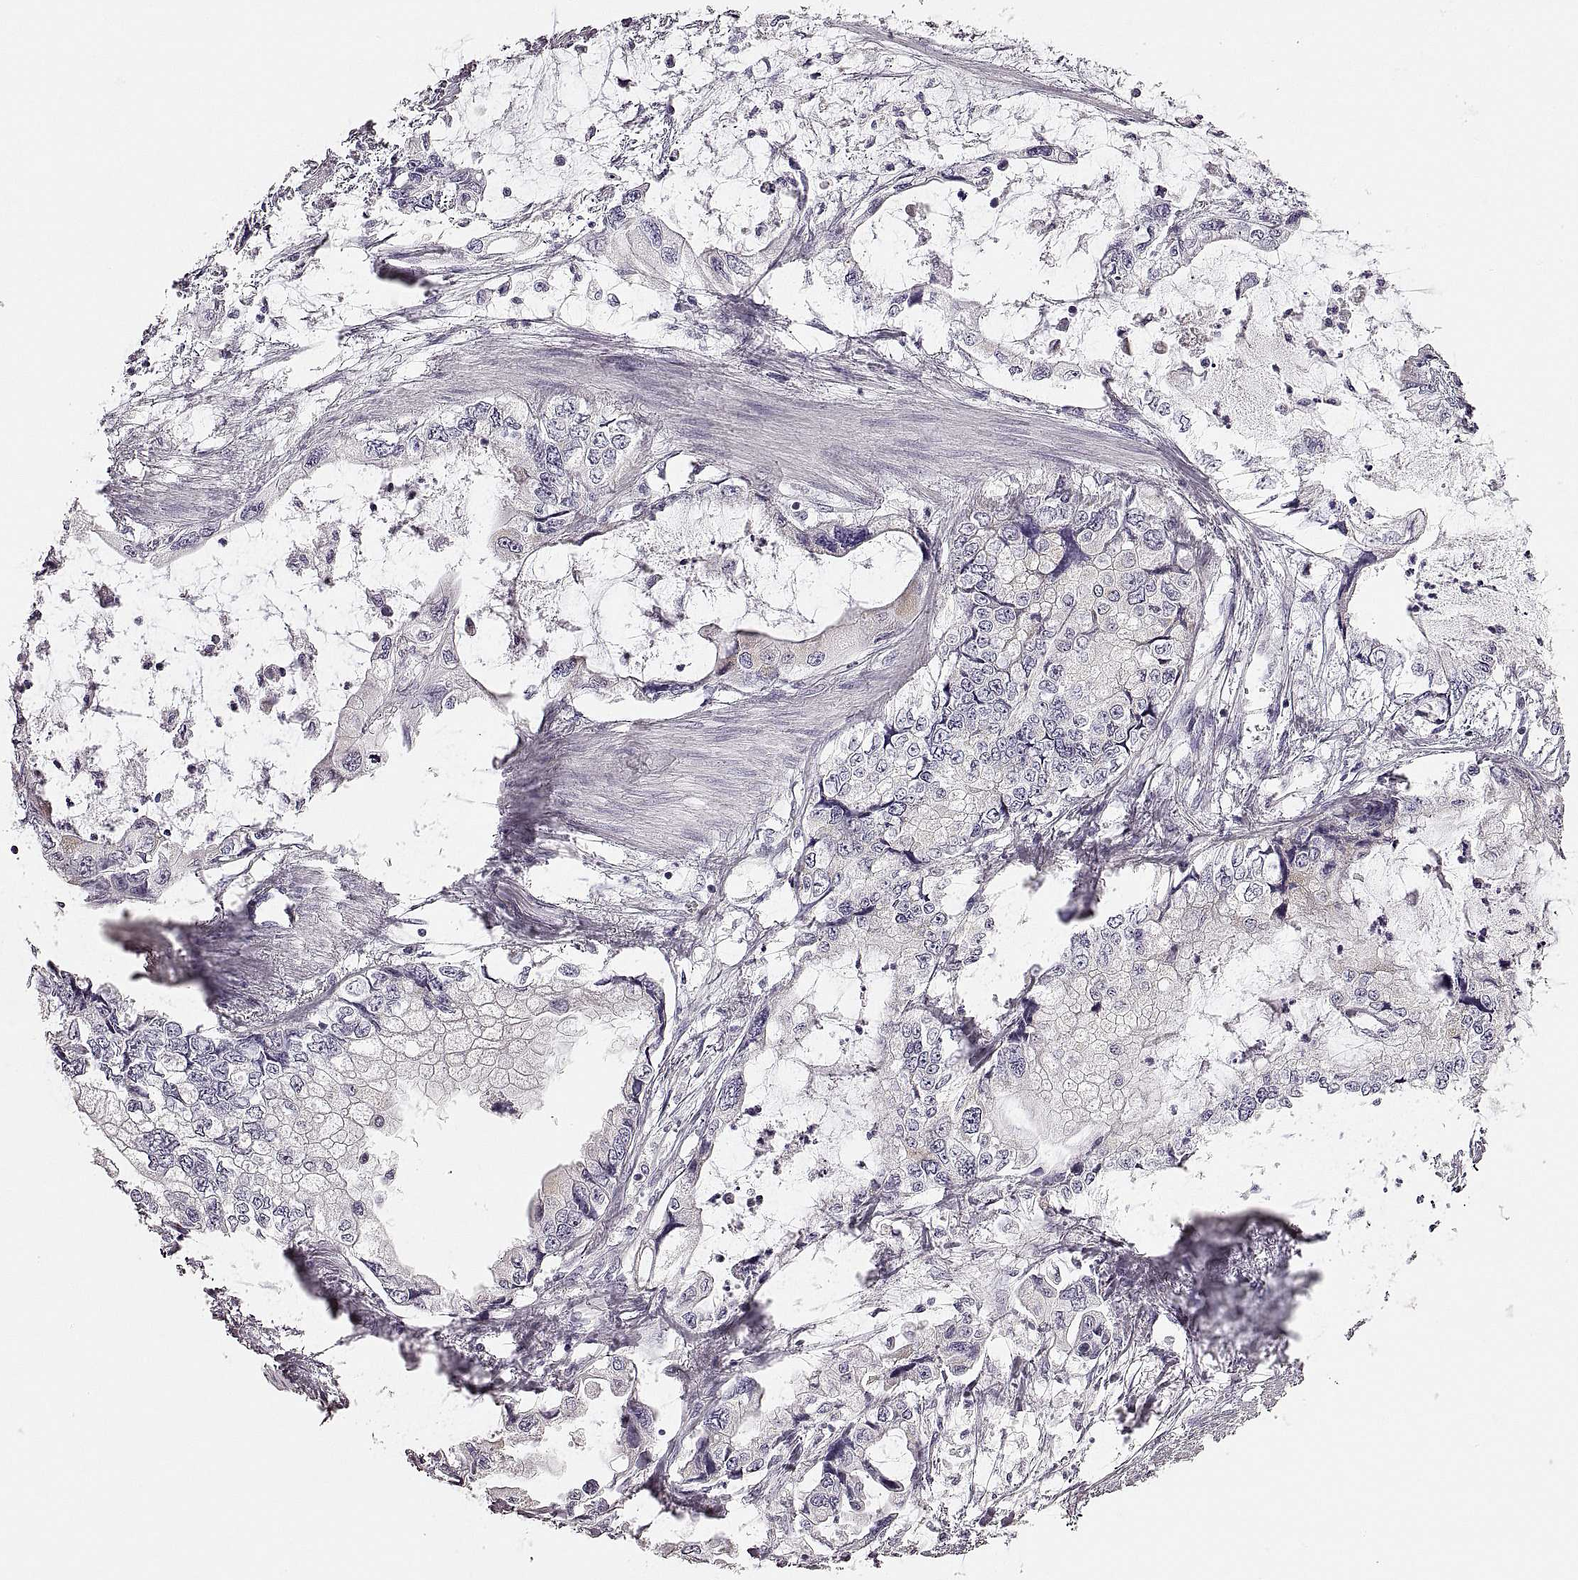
{"staining": {"intensity": "negative", "quantity": "none", "location": "none"}, "tissue": "stomach cancer", "cell_type": "Tumor cells", "image_type": "cancer", "snomed": [{"axis": "morphology", "description": "Adenocarcinoma, NOS"}, {"axis": "topography", "description": "Pancreas"}, {"axis": "topography", "description": "Stomach, upper"}, {"axis": "topography", "description": "Stomach"}], "caption": "Photomicrograph shows no protein staining in tumor cells of stomach cancer tissue.", "gene": "RDH13", "patient": {"sex": "male", "age": 77}}